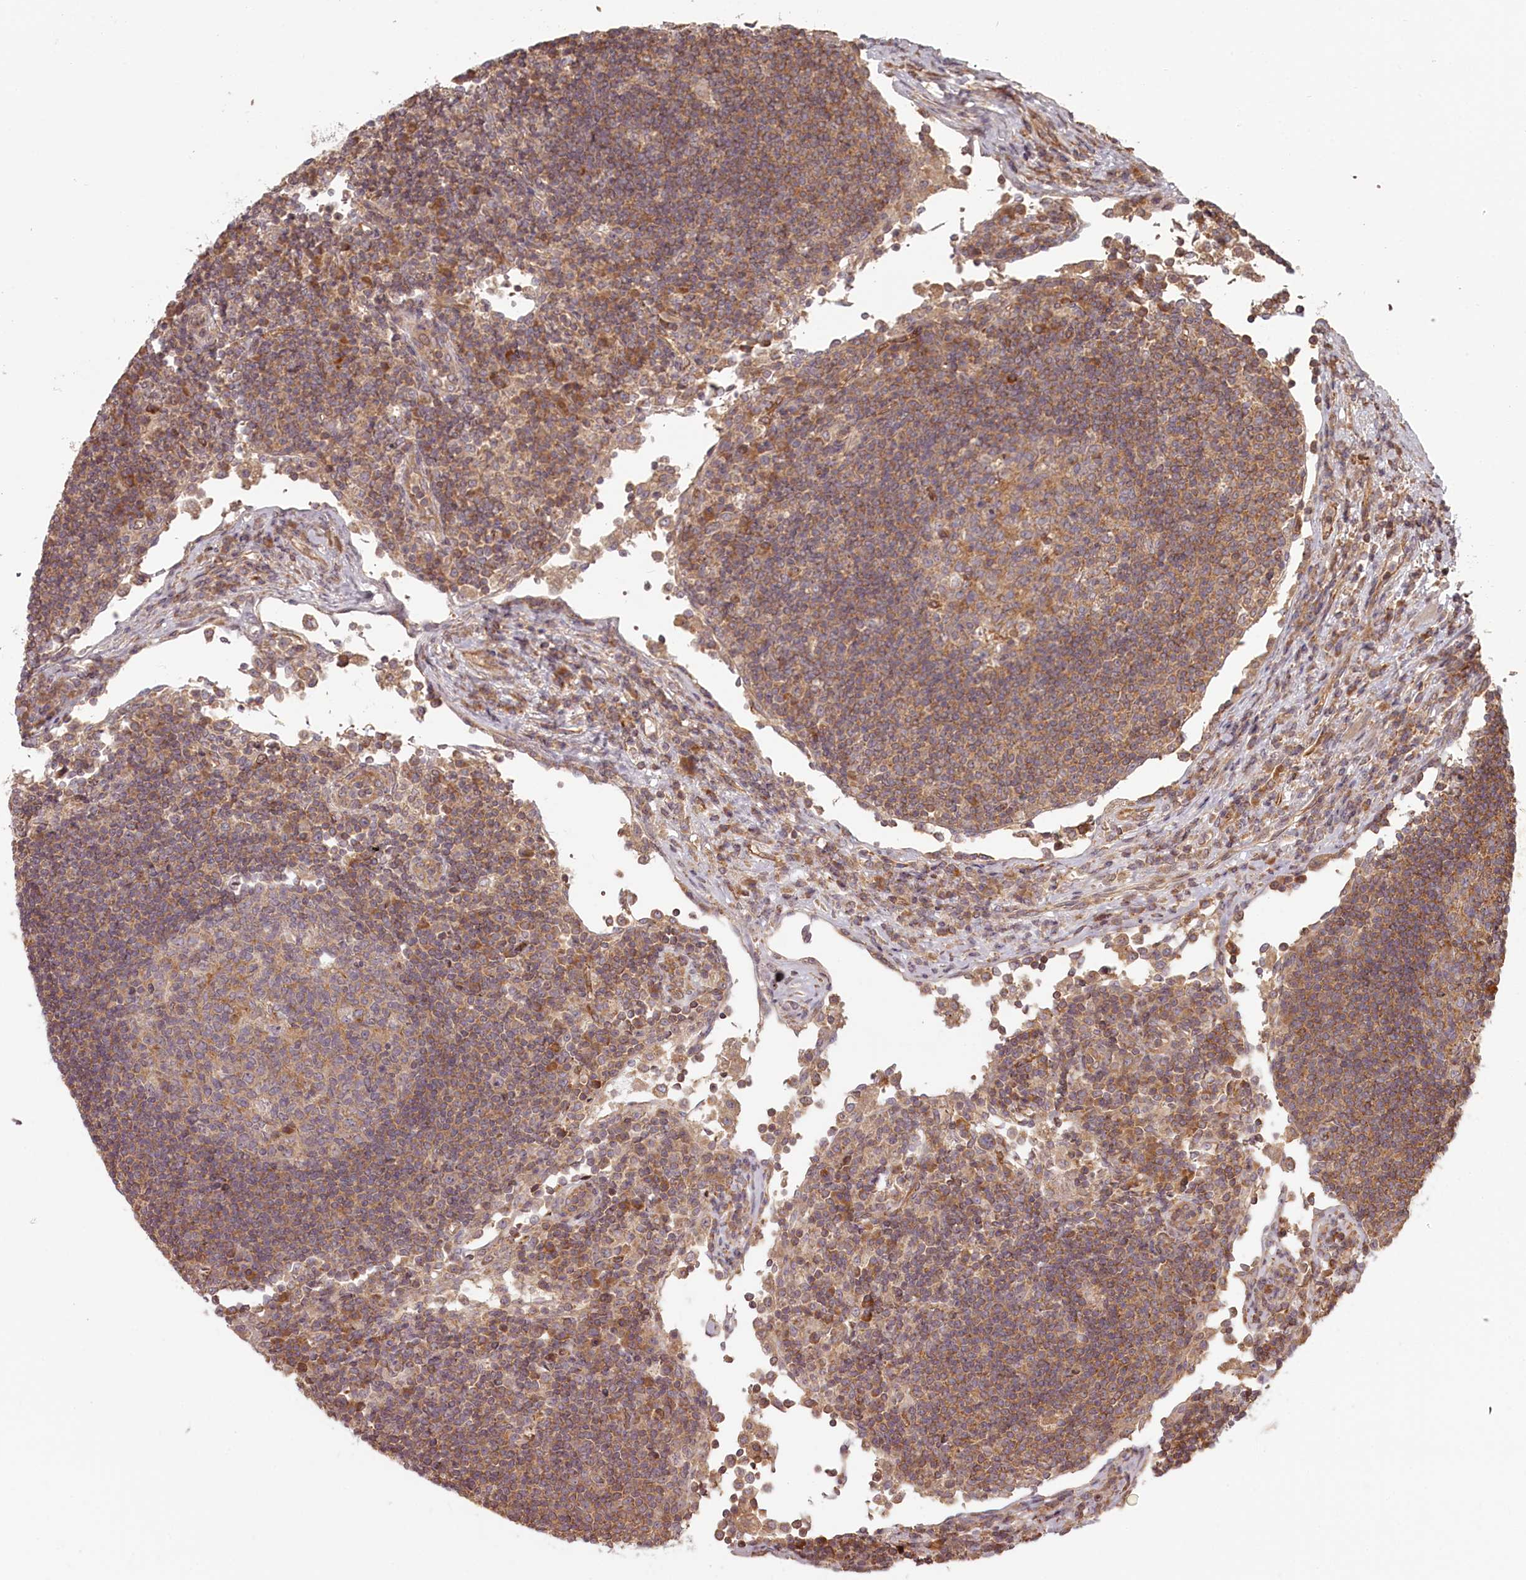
{"staining": {"intensity": "moderate", "quantity": "<25%", "location": "cytoplasmic/membranous"}, "tissue": "lymph node", "cell_type": "Germinal center cells", "image_type": "normal", "snomed": [{"axis": "morphology", "description": "Normal tissue, NOS"}, {"axis": "topography", "description": "Lymph node"}], "caption": "Lymph node stained with DAB (3,3'-diaminobenzidine) immunohistochemistry (IHC) reveals low levels of moderate cytoplasmic/membranous positivity in approximately <25% of germinal center cells.", "gene": "TMIE", "patient": {"sex": "female", "age": 53}}